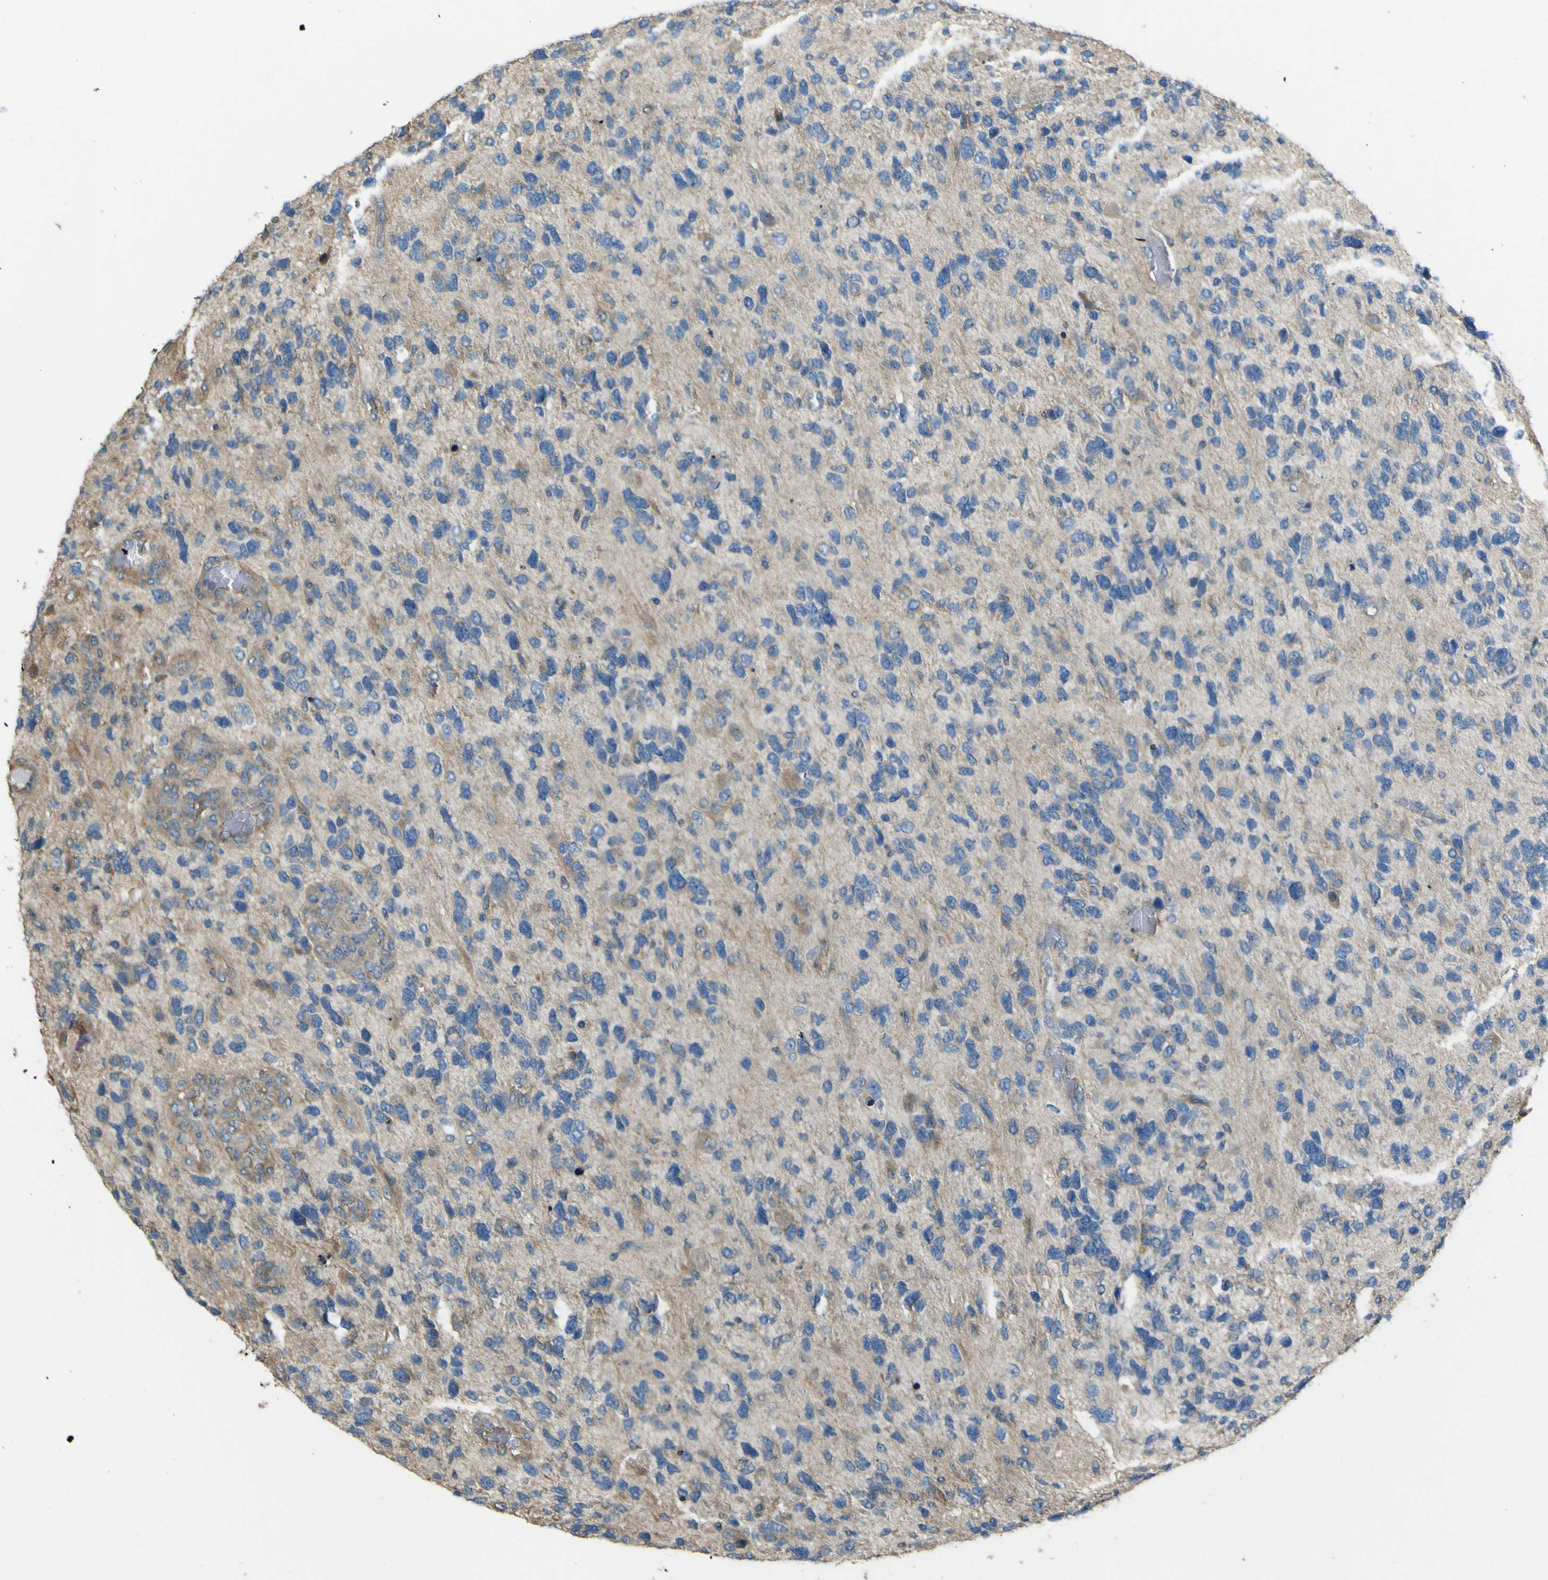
{"staining": {"intensity": "negative", "quantity": "none", "location": "none"}, "tissue": "glioma", "cell_type": "Tumor cells", "image_type": "cancer", "snomed": [{"axis": "morphology", "description": "Glioma, malignant, High grade"}, {"axis": "topography", "description": "Brain"}], "caption": "An immunohistochemistry (IHC) photomicrograph of glioma is shown. There is no staining in tumor cells of glioma. (Brightfield microscopy of DAB (3,3'-diaminobenzidine) immunohistochemistry (IHC) at high magnification).", "gene": "NAALADL2", "patient": {"sex": "female", "age": 58}}